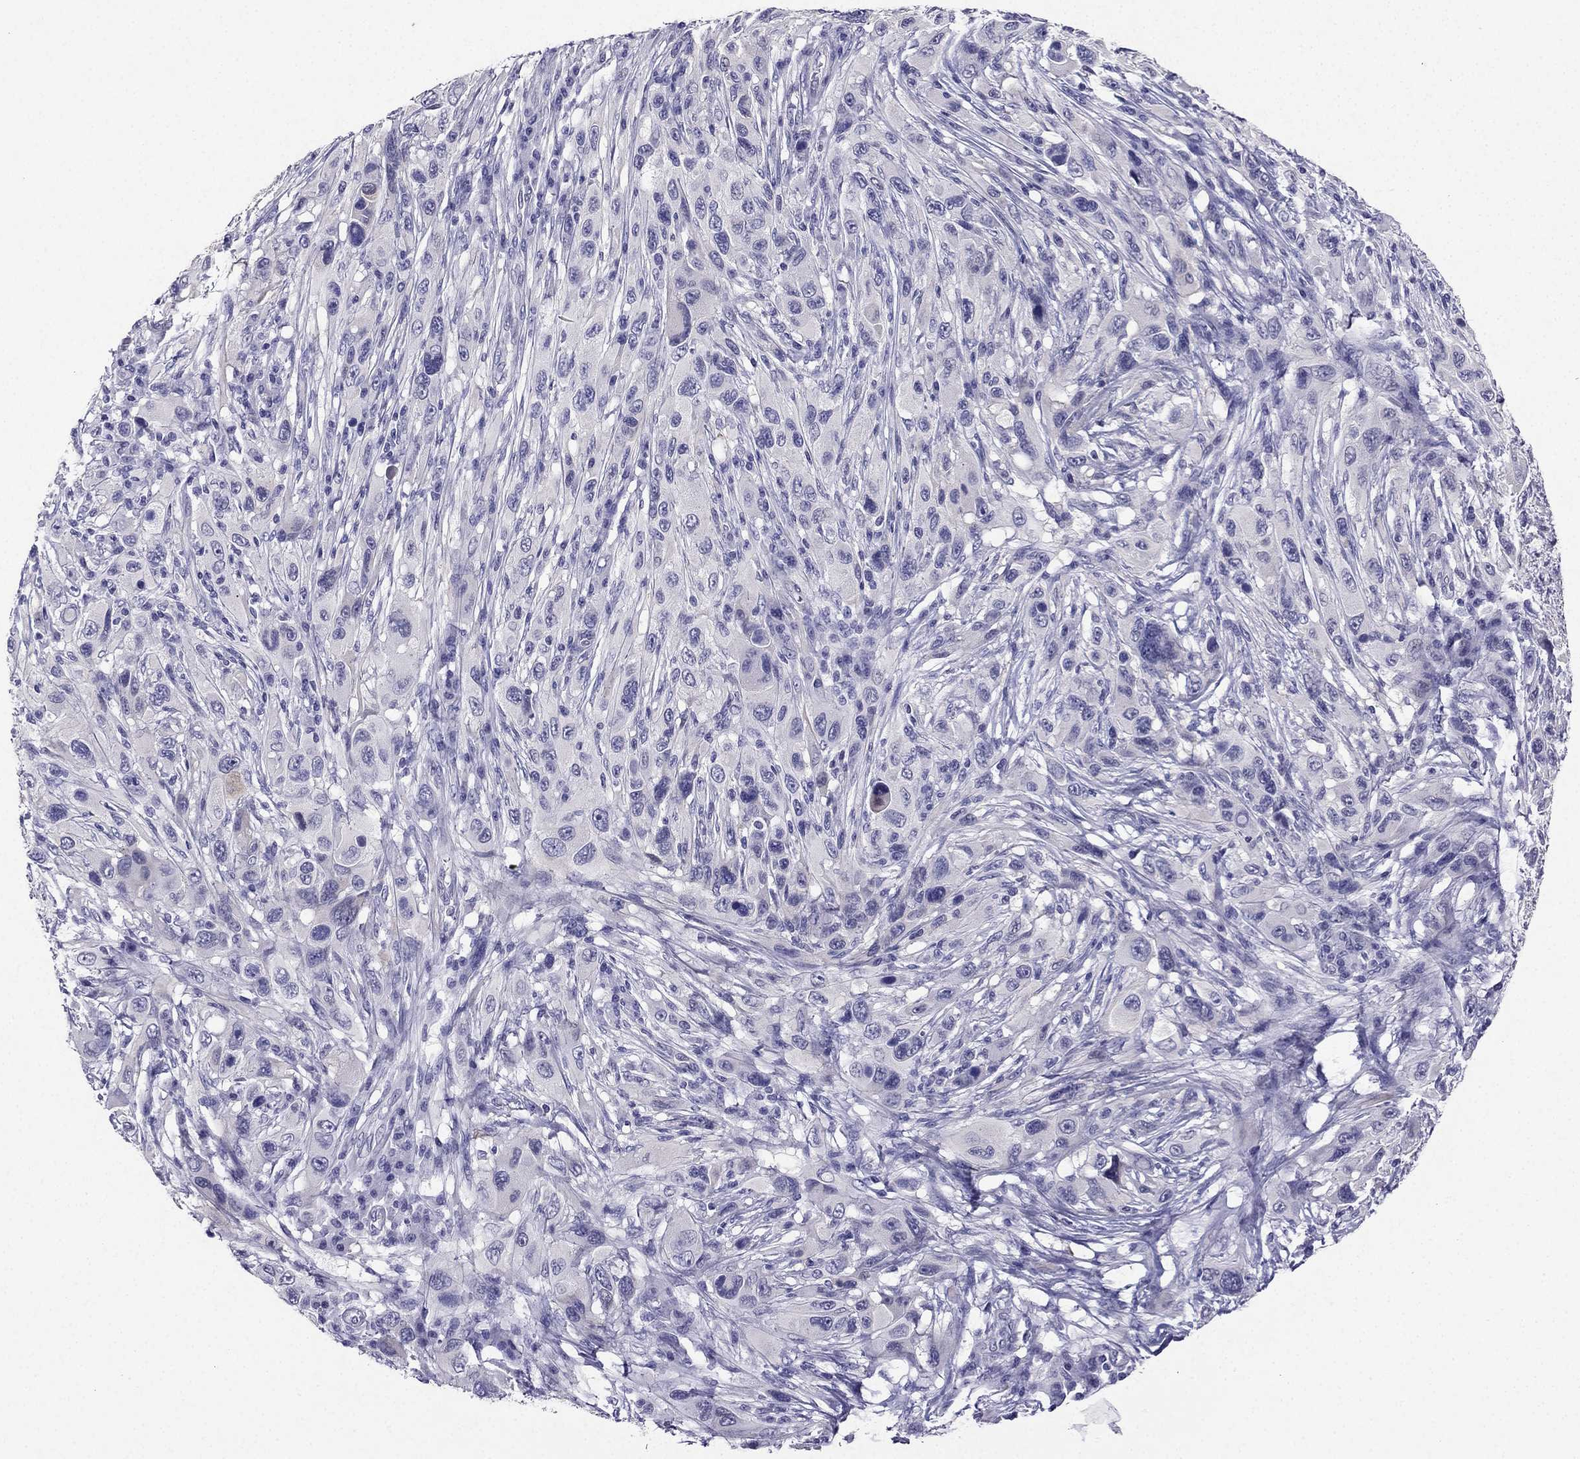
{"staining": {"intensity": "negative", "quantity": "none", "location": "none"}, "tissue": "melanoma", "cell_type": "Tumor cells", "image_type": "cancer", "snomed": [{"axis": "morphology", "description": "Malignant melanoma, NOS"}, {"axis": "topography", "description": "Skin"}], "caption": "IHC micrograph of neoplastic tissue: malignant melanoma stained with DAB exhibits no significant protein positivity in tumor cells.", "gene": "KCNJ10", "patient": {"sex": "male", "age": 53}}